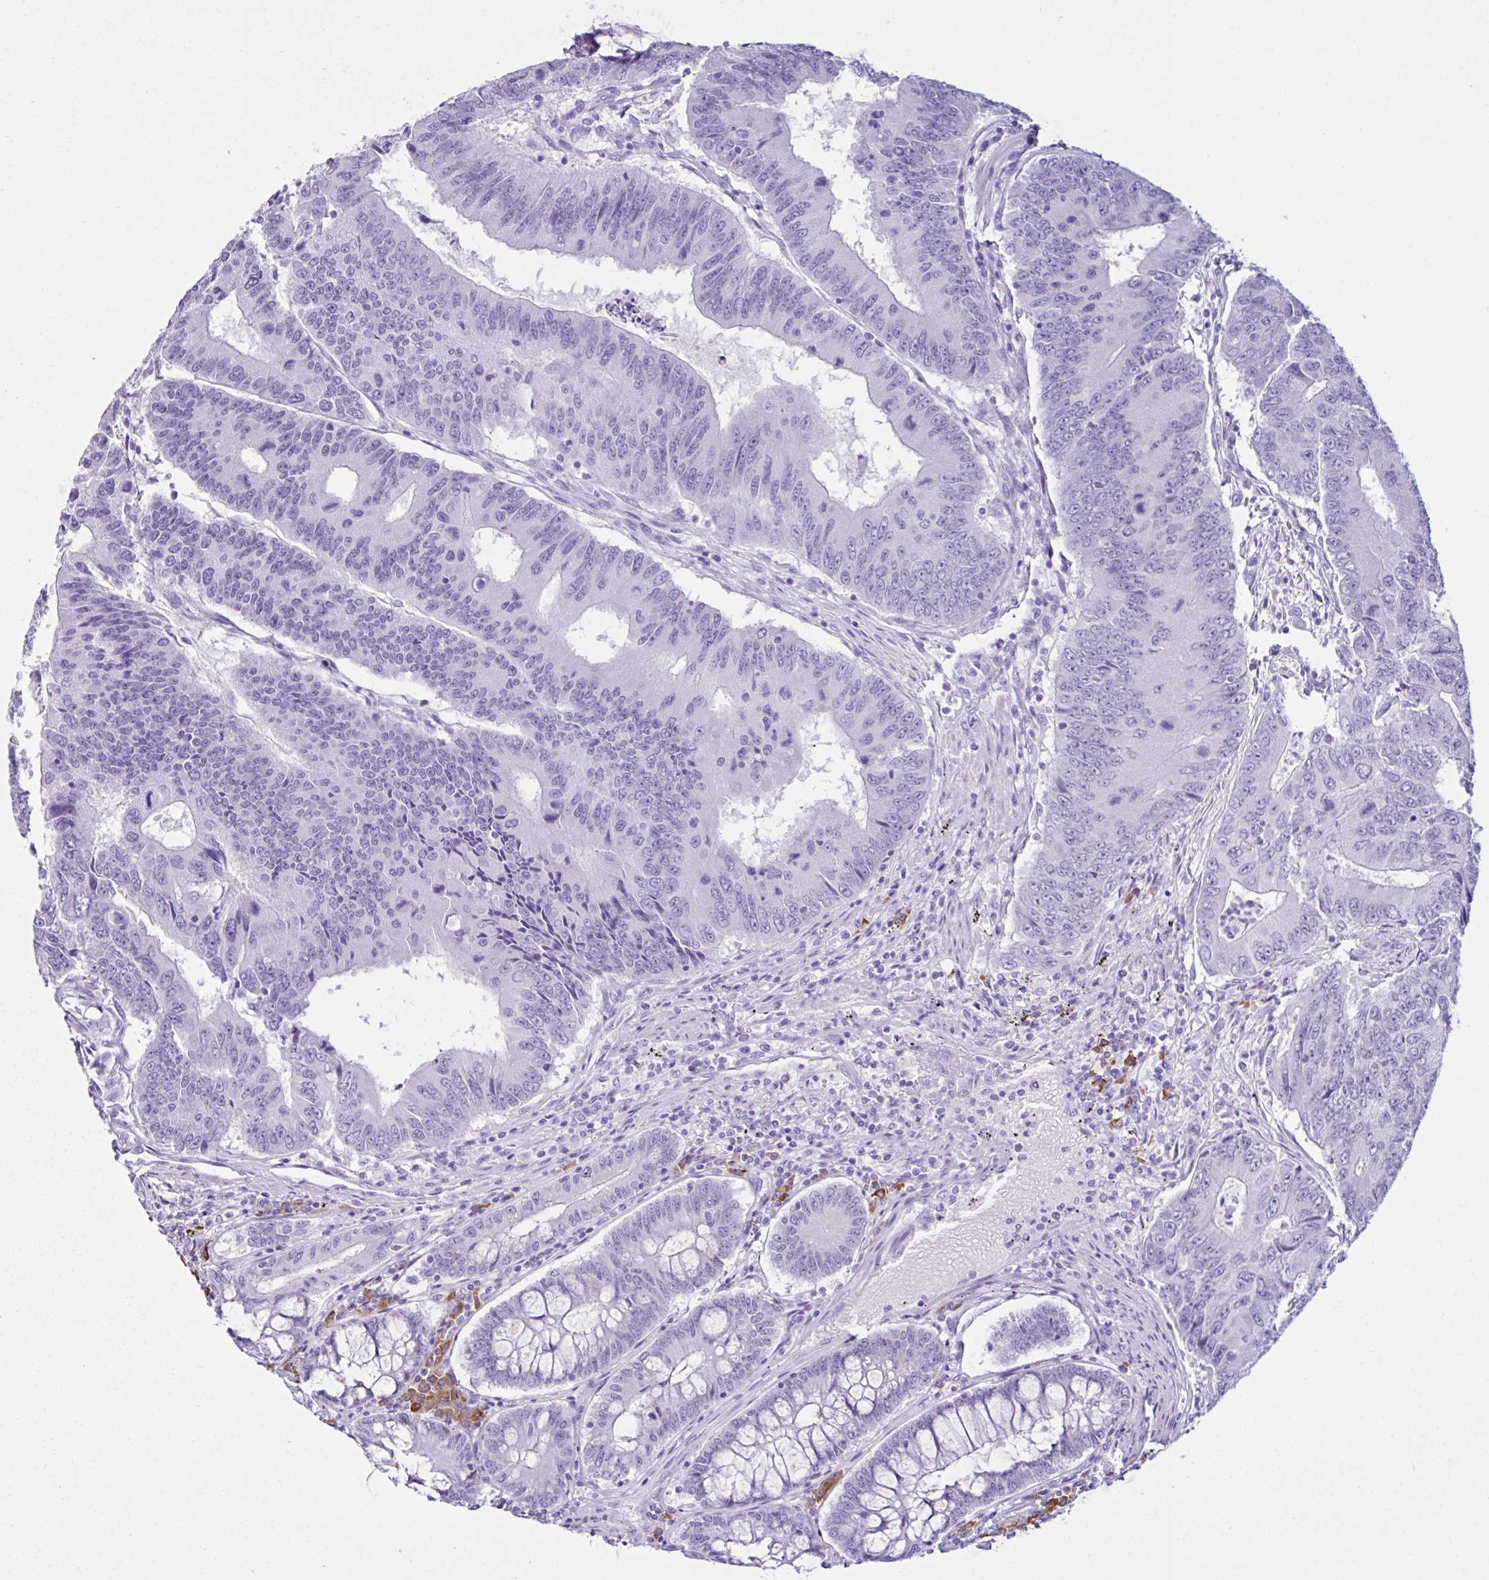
{"staining": {"intensity": "negative", "quantity": "none", "location": "none"}, "tissue": "colorectal cancer", "cell_type": "Tumor cells", "image_type": "cancer", "snomed": [{"axis": "morphology", "description": "Adenocarcinoma, NOS"}, {"axis": "topography", "description": "Colon"}], "caption": "High power microscopy histopathology image of an immunohistochemistry photomicrograph of colorectal adenocarcinoma, revealing no significant positivity in tumor cells. Brightfield microscopy of immunohistochemistry (IHC) stained with DAB (brown) and hematoxylin (blue), captured at high magnification.", "gene": "PIGF", "patient": {"sex": "male", "age": 53}}